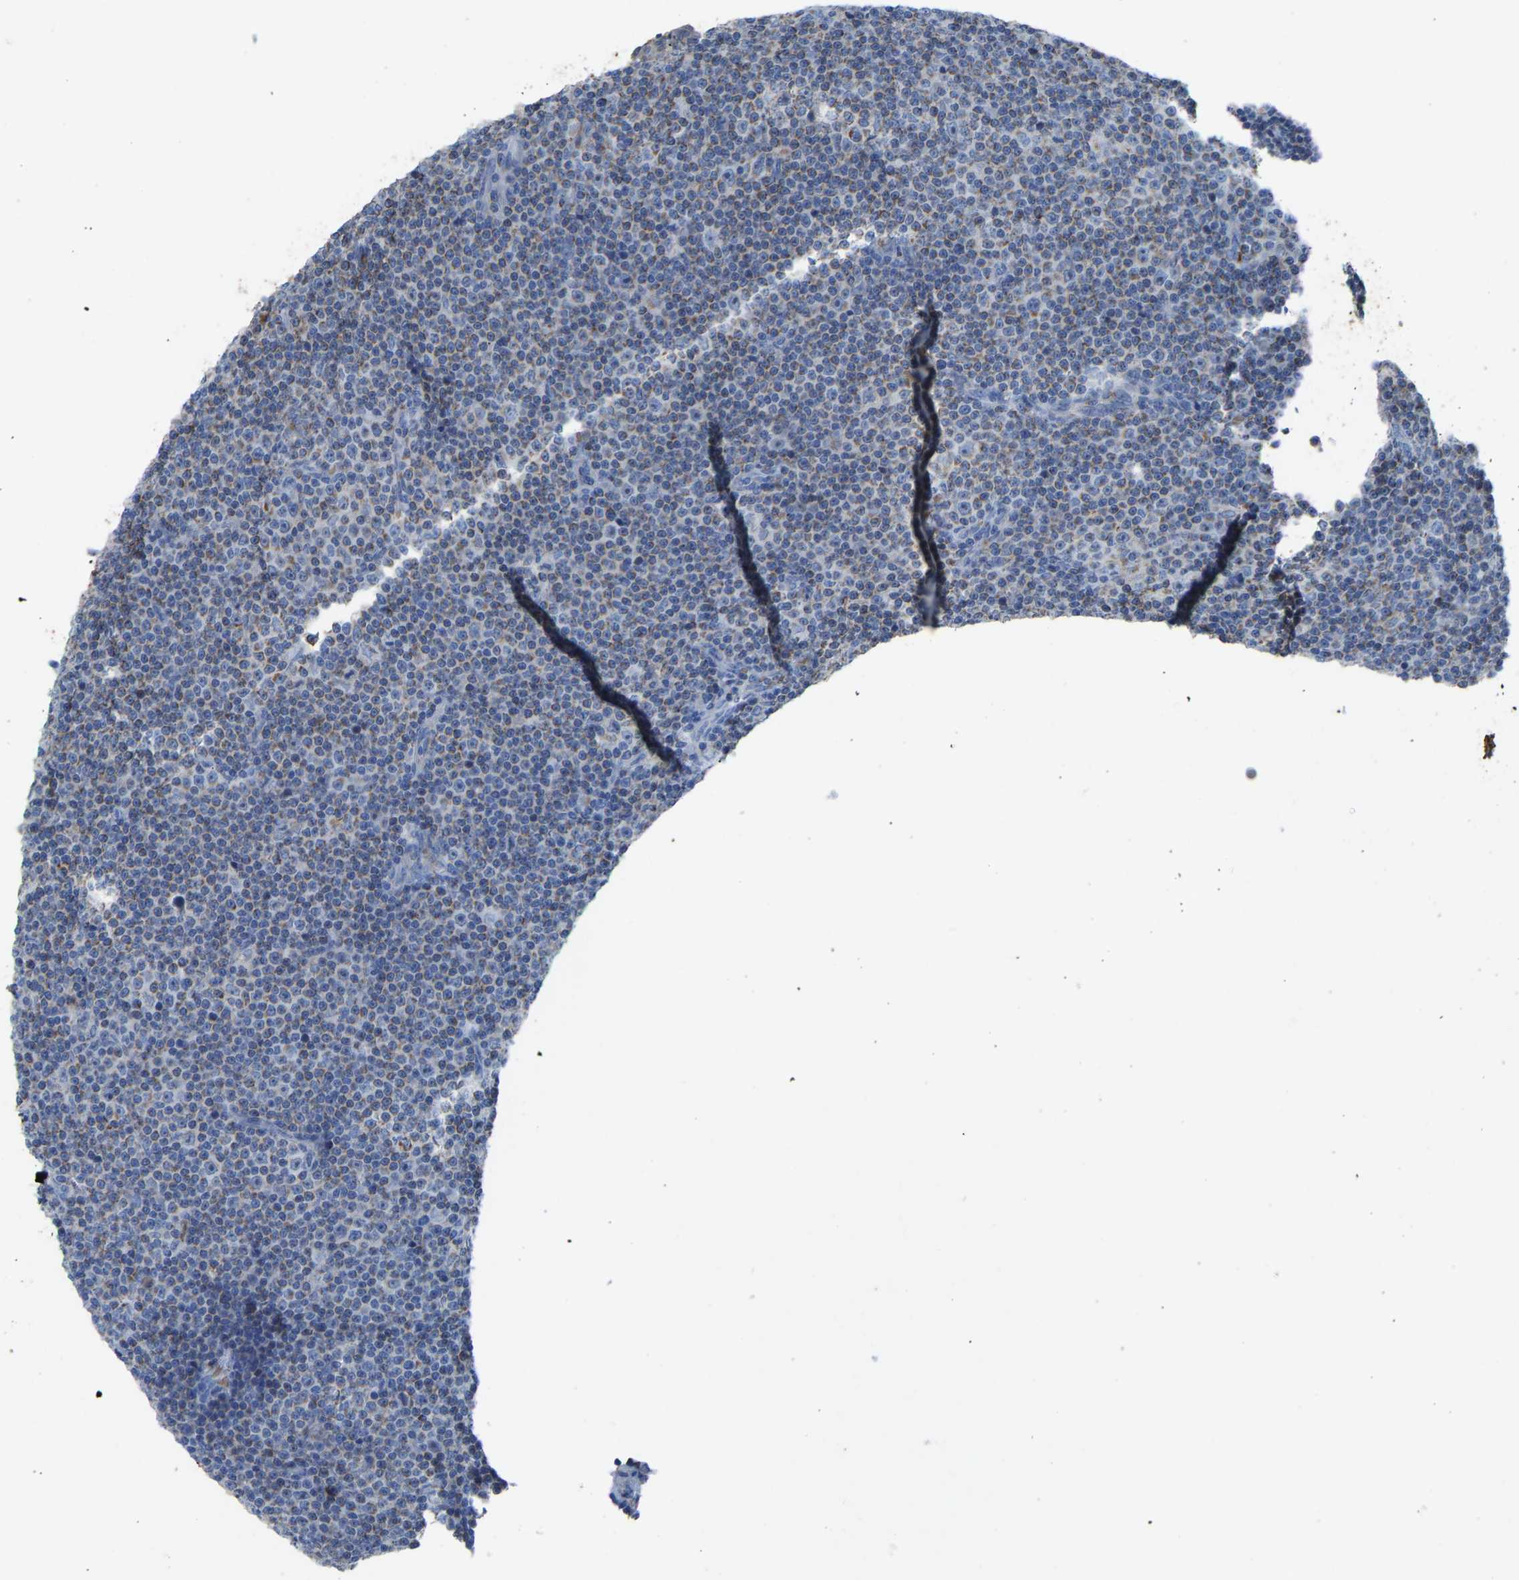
{"staining": {"intensity": "negative", "quantity": "none", "location": "none"}, "tissue": "lymphoma", "cell_type": "Tumor cells", "image_type": "cancer", "snomed": [{"axis": "morphology", "description": "Malignant lymphoma, non-Hodgkin's type, Low grade"}, {"axis": "topography", "description": "Lymph node"}], "caption": "A high-resolution photomicrograph shows immunohistochemistry staining of malignant lymphoma, non-Hodgkin's type (low-grade), which shows no significant expression in tumor cells.", "gene": "PIGS", "patient": {"sex": "female", "age": 67}}